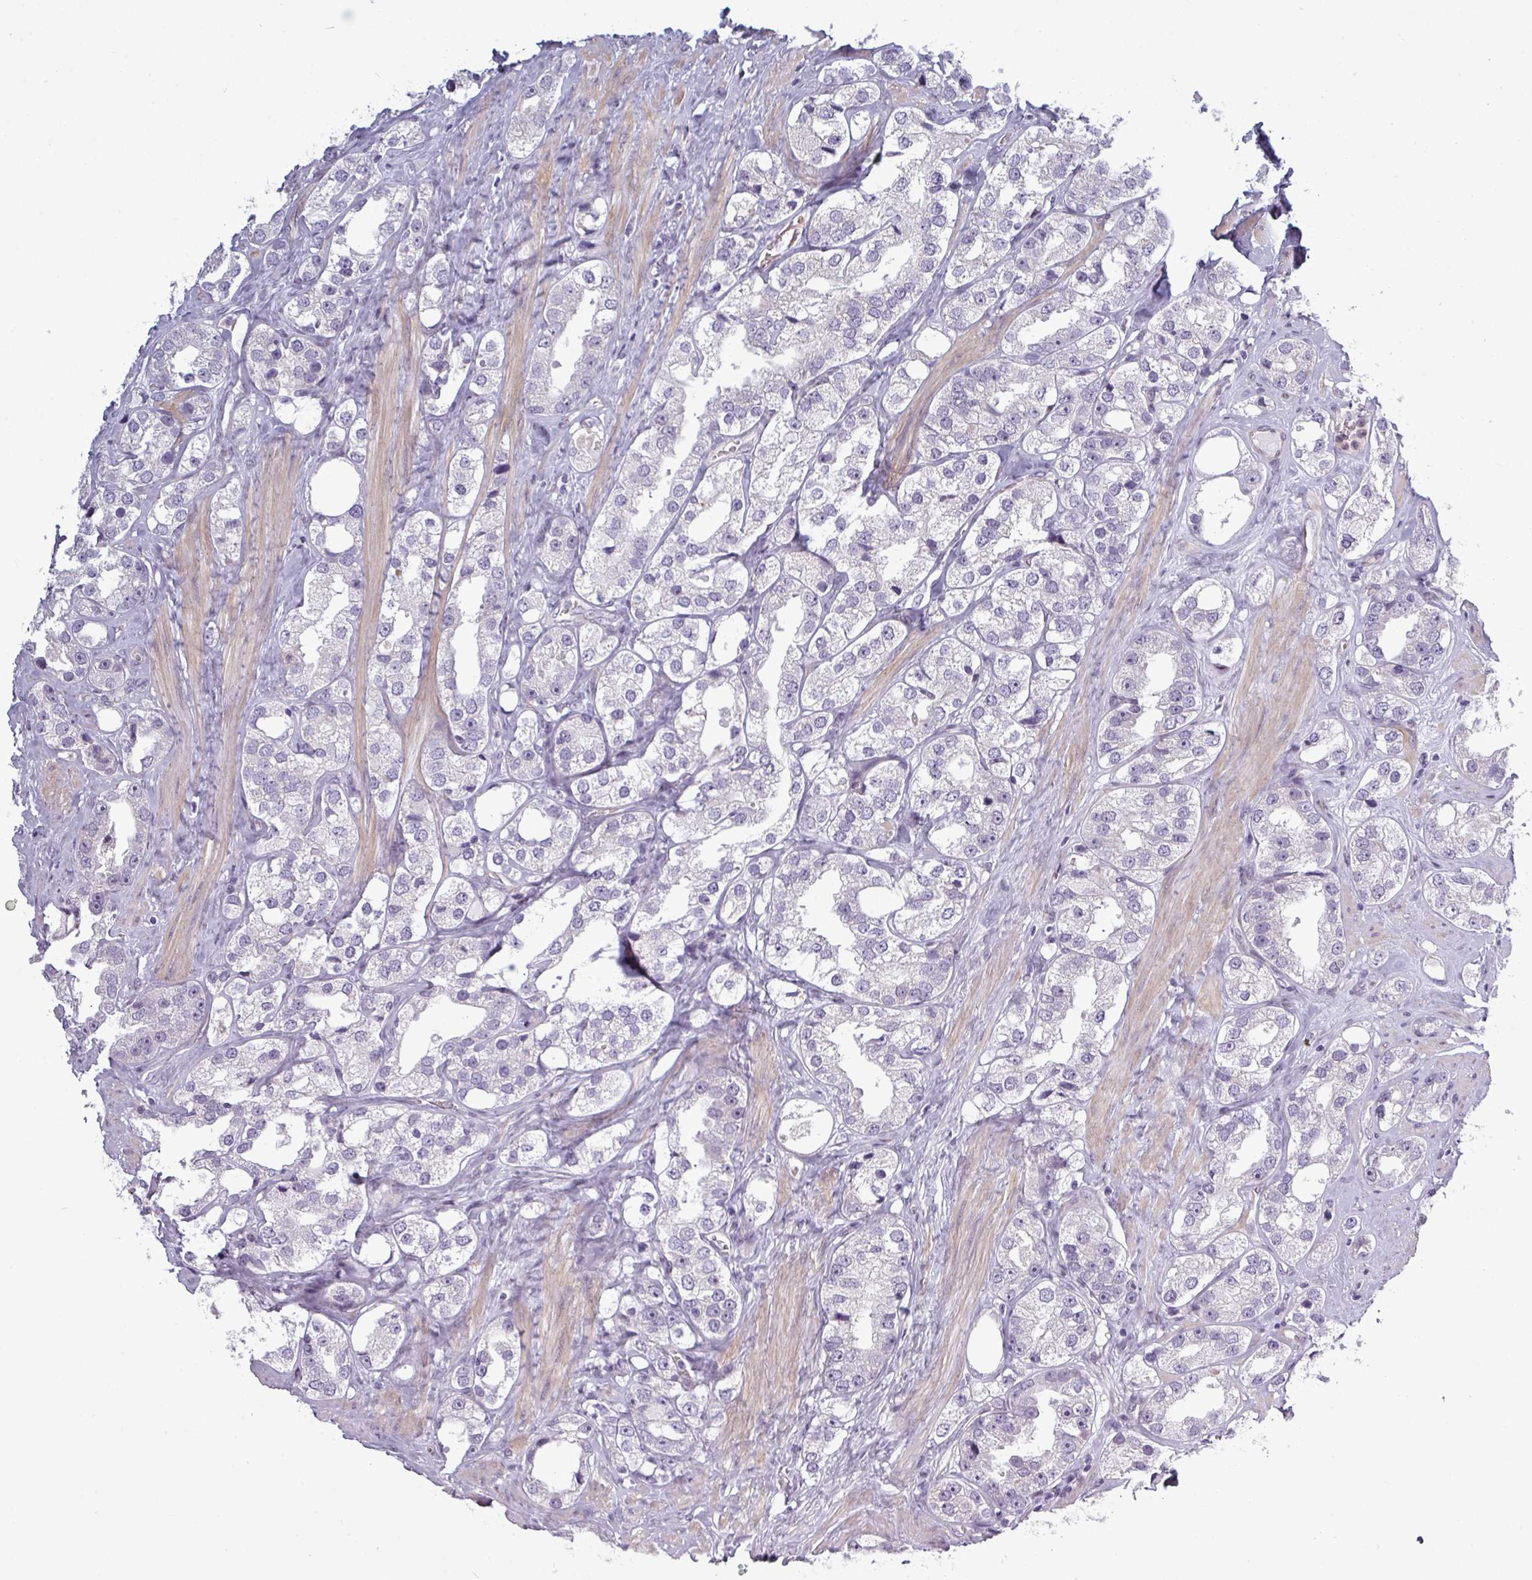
{"staining": {"intensity": "negative", "quantity": "none", "location": "none"}, "tissue": "prostate cancer", "cell_type": "Tumor cells", "image_type": "cancer", "snomed": [{"axis": "morphology", "description": "Adenocarcinoma, NOS"}, {"axis": "topography", "description": "Prostate"}], "caption": "The histopathology image demonstrates no significant expression in tumor cells of prostate cancer (adenocarcinoma).", "gene": "PRAMEF12", "patient": {"sex": "male", "age": 79}}